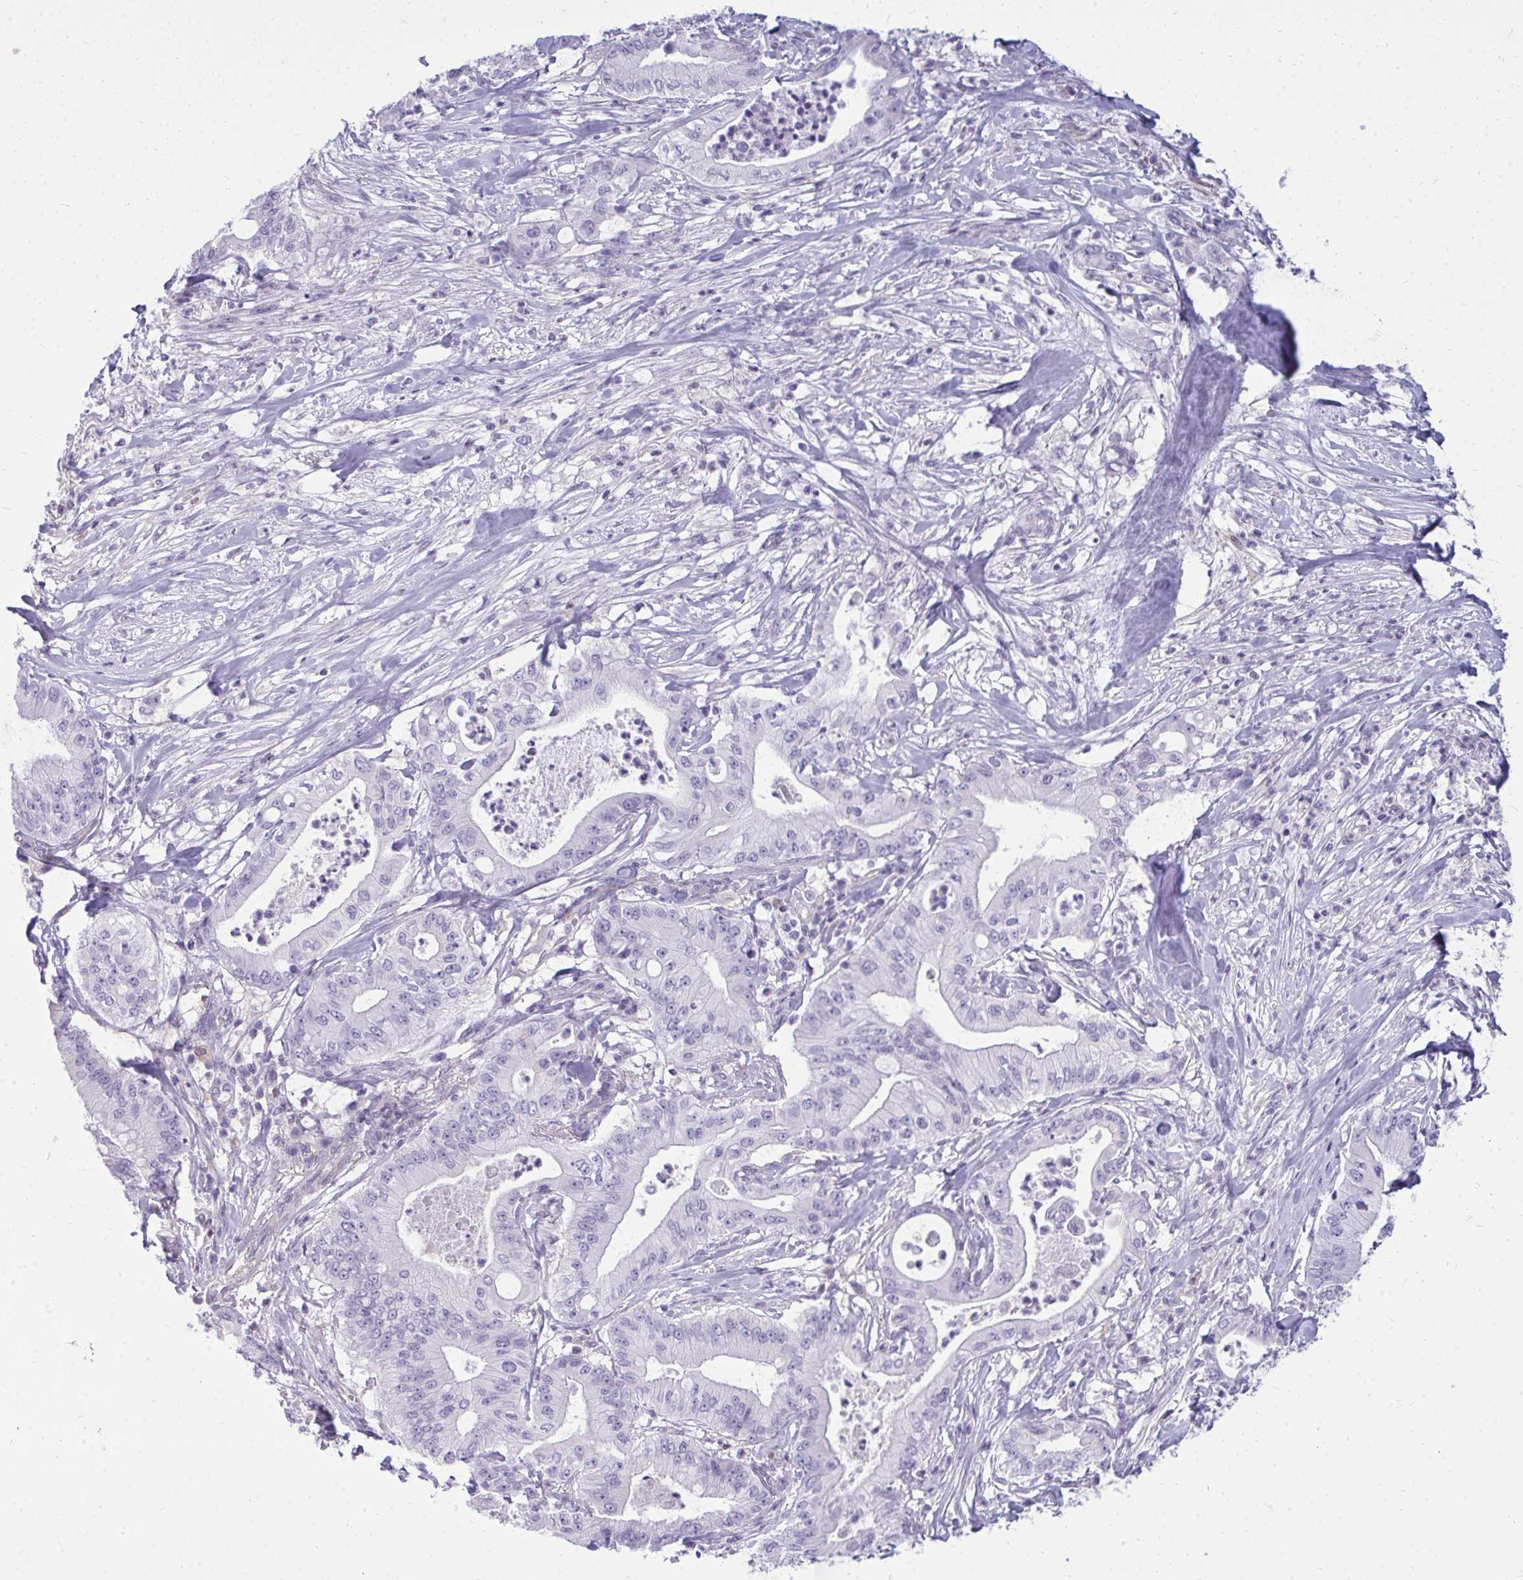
{"staining": {"intensity": "negative", "quantity": "none", "location": "none"}, "tissue": "pancreatic cancer", "cell_type": "Tumor cells", "image_type": "cancer", "snomed": [{"axis": "morphology", "description": "Adenocarcinoma, NOS"}, {"axis": "topography", "description": "Pancreas"}], "caption": "DAB immunohistochemical staining of pancreatic cancer (adenocarcinoma) demonstrates no significant positivity in tumor cells.", "gene": "FABP3", "patient": {"sex": "male", "age": 71}}